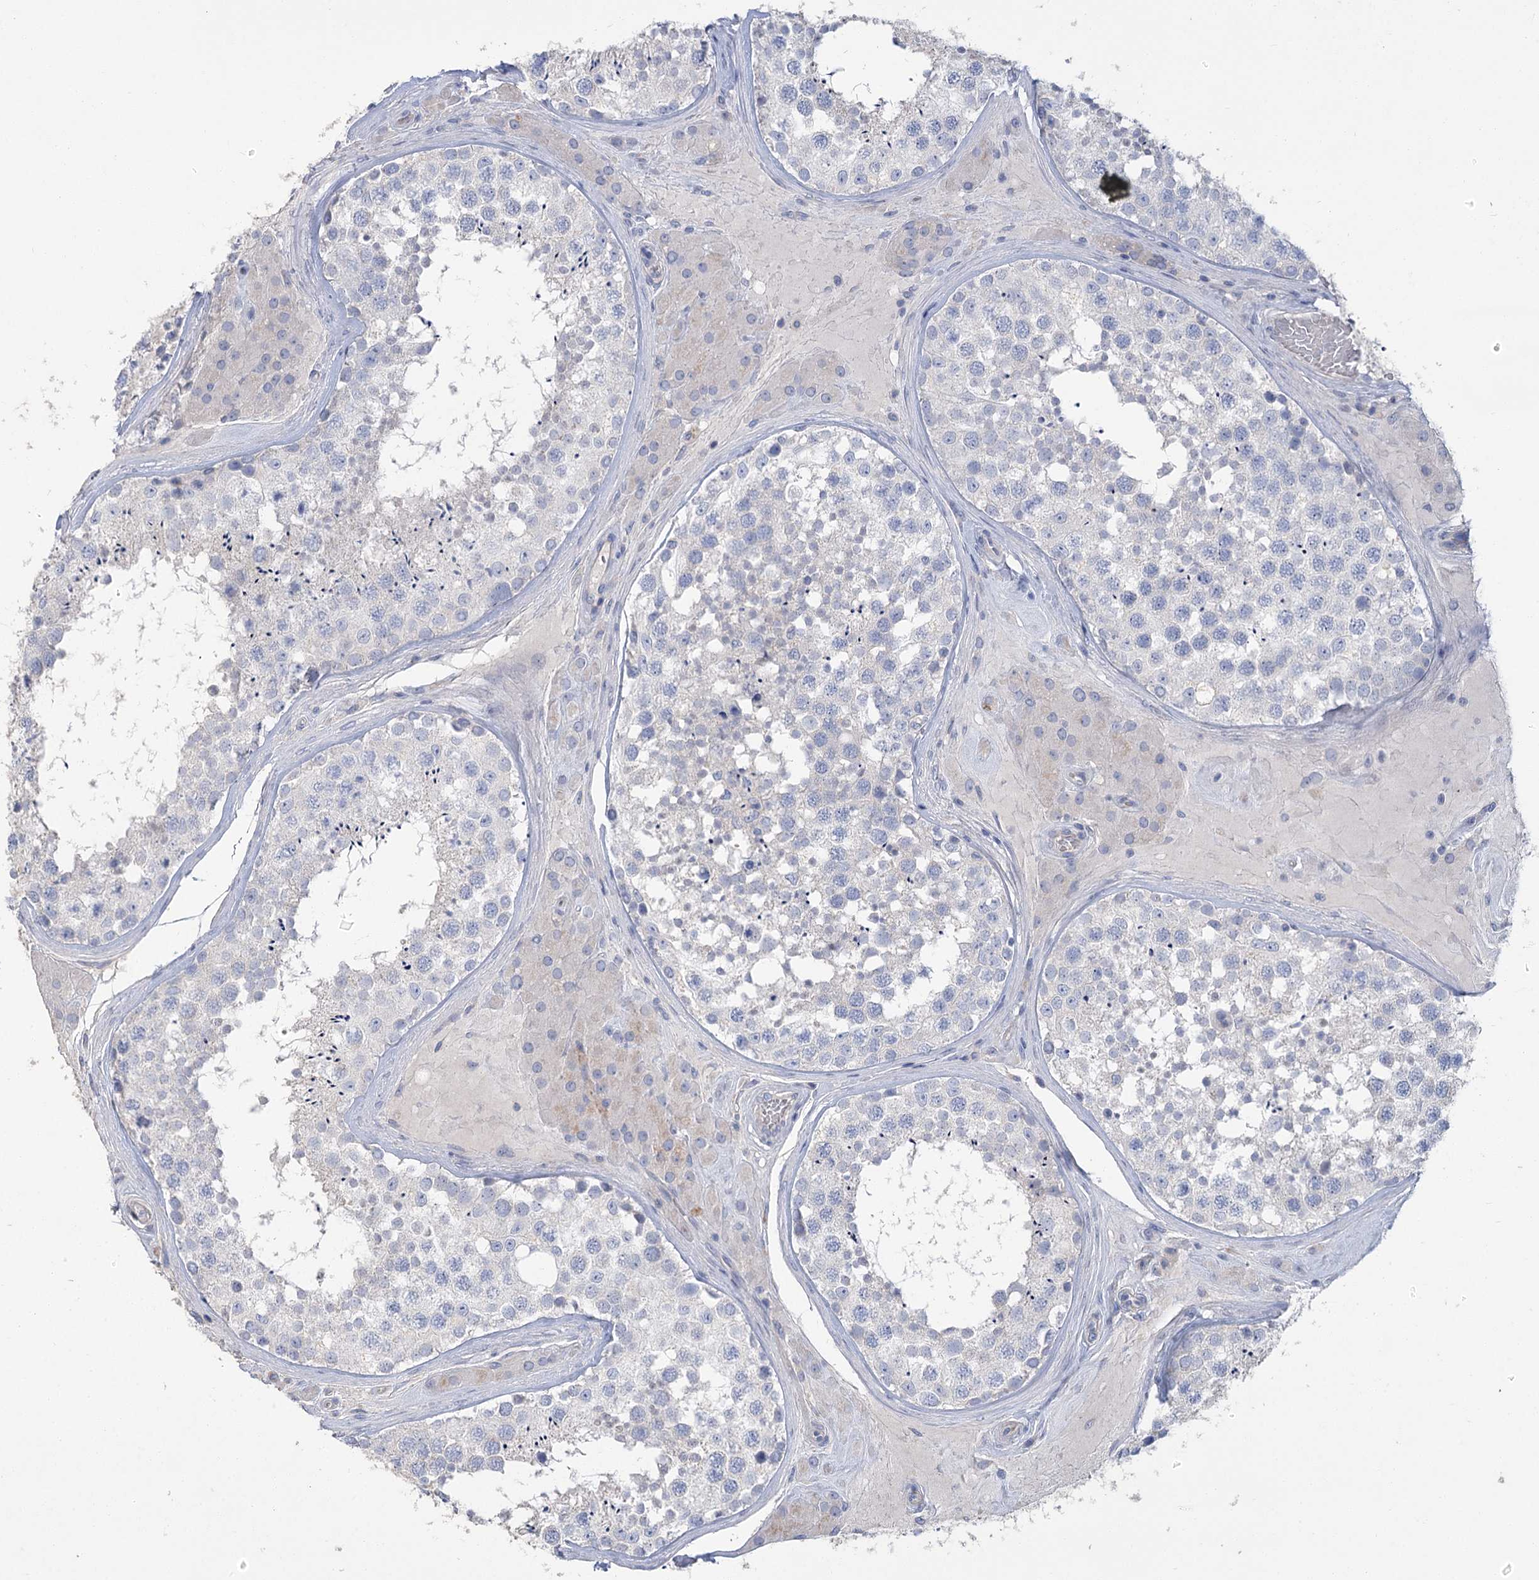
{"staining": {"intensity": "negative", "quantity": "none", "location": "none"}, "tissue": "testis", "cell_type": "Cells in seminiferous ducts", "image_type": "normal", "snomed": [{"axis": "morphology", "description": "Normal tissue, NOS"}, {"axis": "topography", "description": "Testis"}], "caption": "Normal testis was stained to show a protein in brown. There is no significant positivity in cells in seminiferous ducts.", "gene": "SLC9A3", "patient": {"sex": "male", "age": 46}}